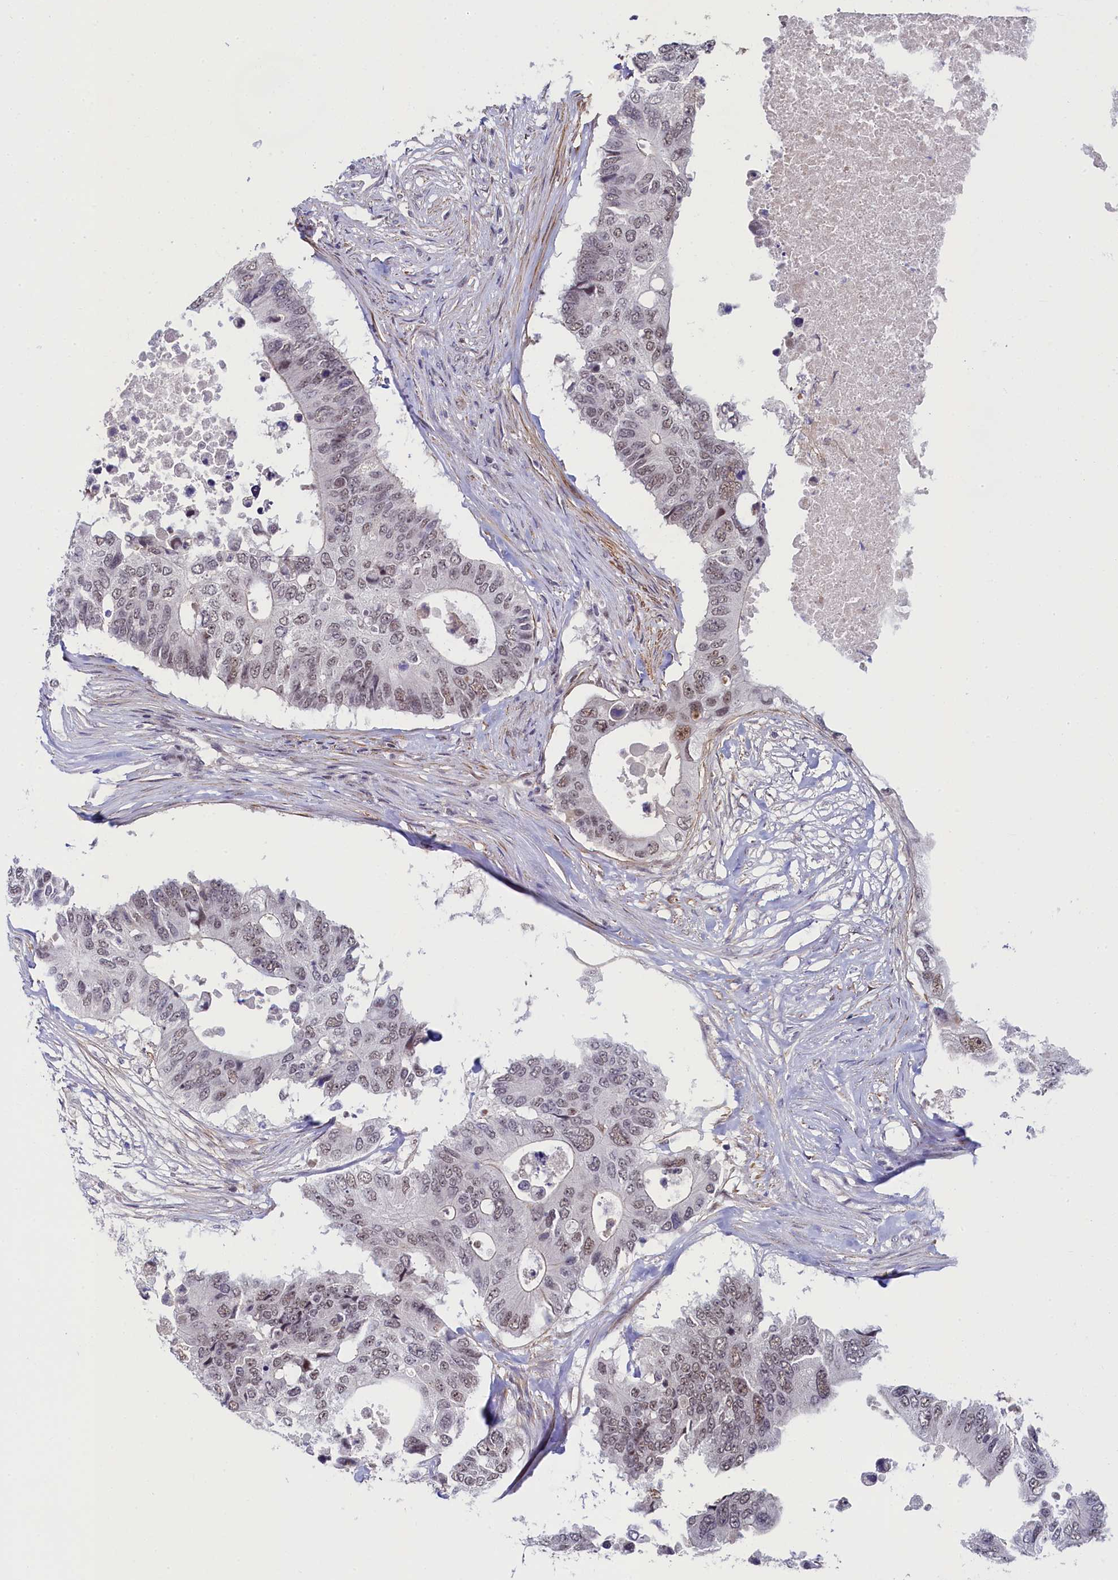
{"staining": {"intensity": "weak", "quantity": ">75%", "location": "nuclear"}, "tissue": "colorectal cancer", "cell_type": "Tumor cells", "image_type": "cancer", "snomed": [{"axis": "morphology", "description": "Adenocarcinoma, NOS"}, {"axis": "topography", "description": "Colon"}], "caption": "A photomicrograph of human colorectal cancer stained for a protein displays weak nuclear brown staining in tumor cells.", "gene": "INTS14", "patient": {"sex": "male", "age": 71}}